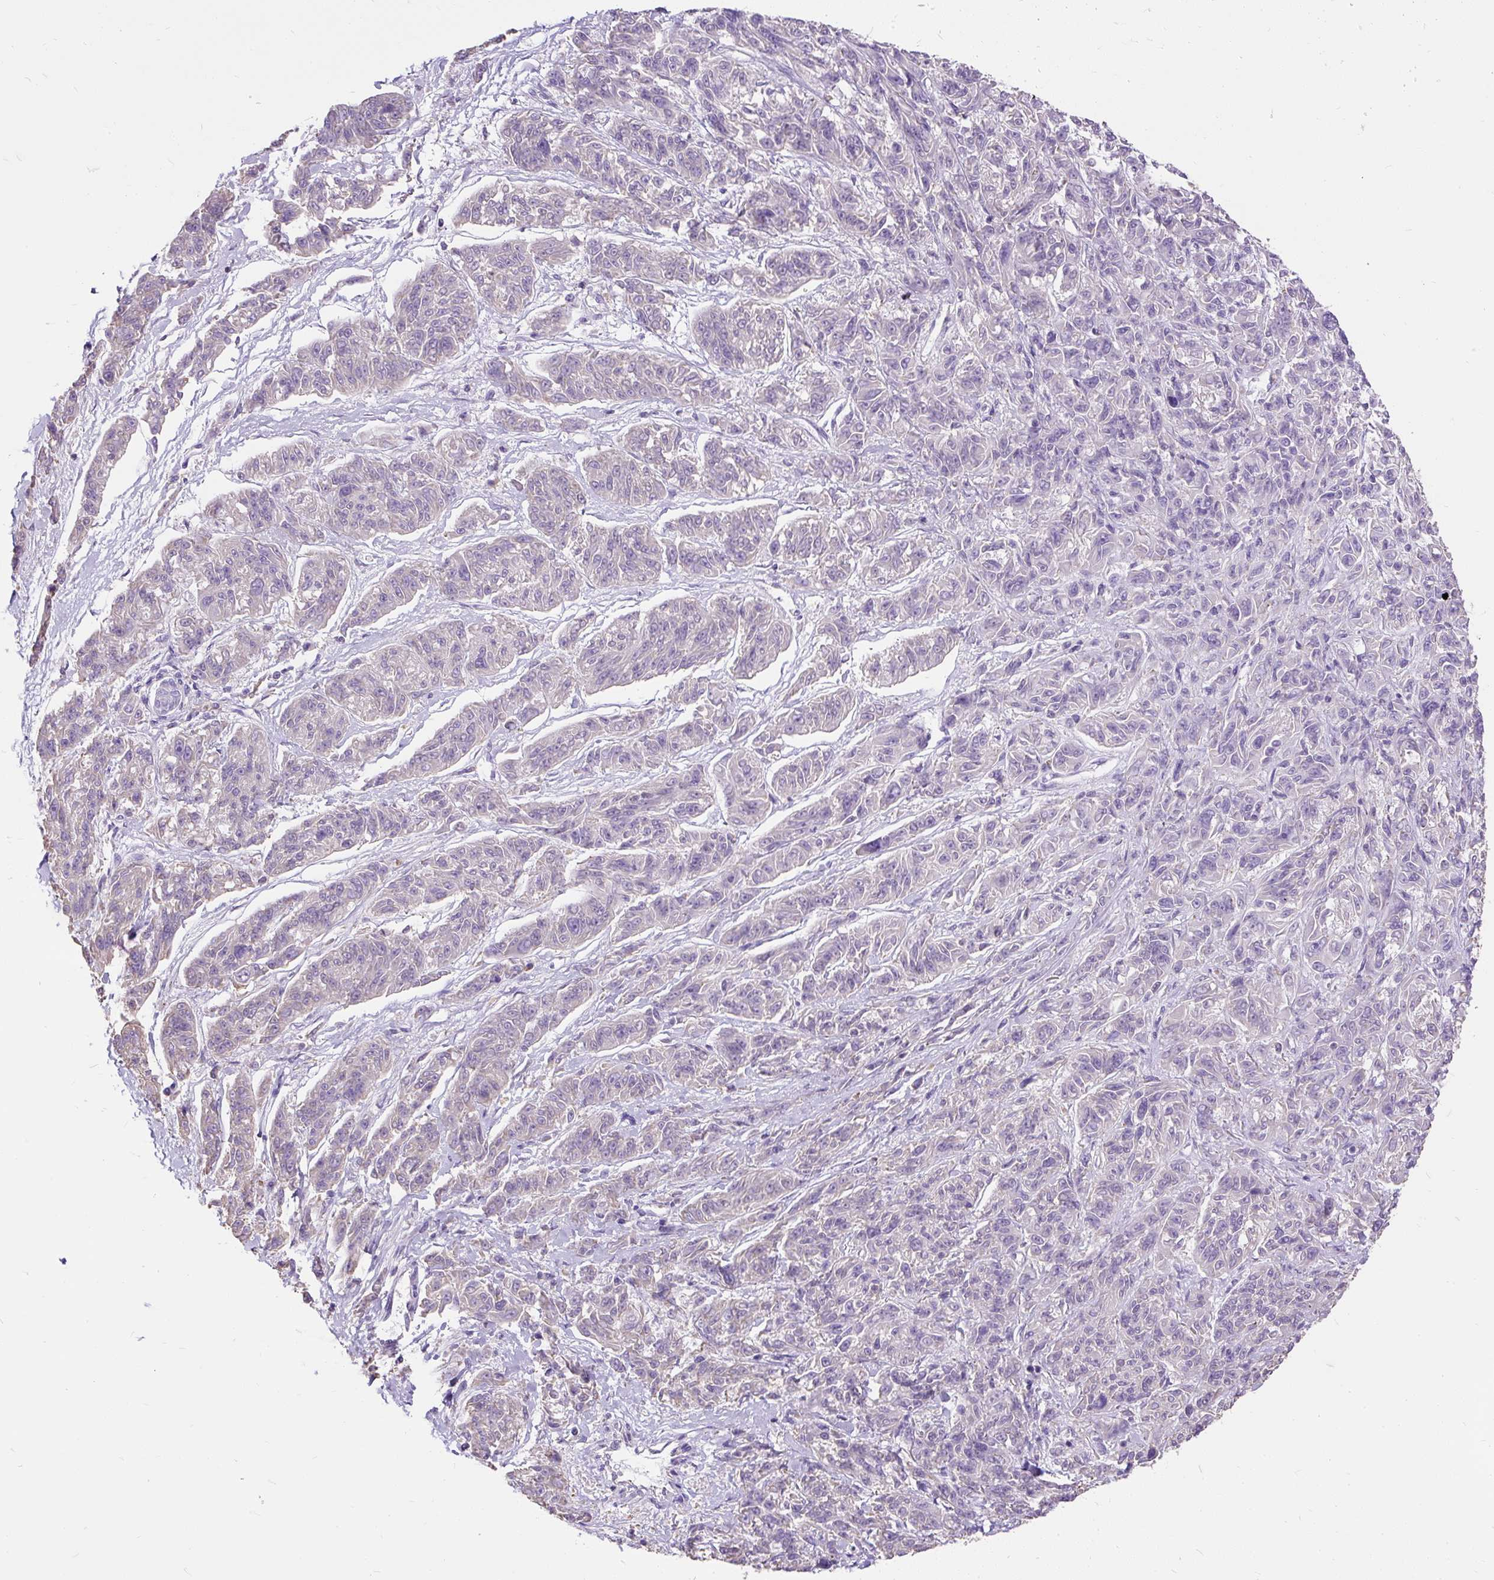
{"staining": {"intensity": "negative", "quantity": "none", "location": "none"}, "tissue": "melanoma", "cell_type": "Tumor cells", "image_type": "cancer", "snomed": [{"axis": "morphology", "description": "Malignant melanoma, NOS"}, {"axis": "topography", "description": "Skin"}], "caption": "High power microscopy photomicrograph of an IHC histopathology image of malignant melanoma, revealing no significant positivity in tumor cells. (DAB immunohistochemistry with hematoxylin counter stain).", "gene": "GBX1", "patient": {"sex": "male", "age": 53}}